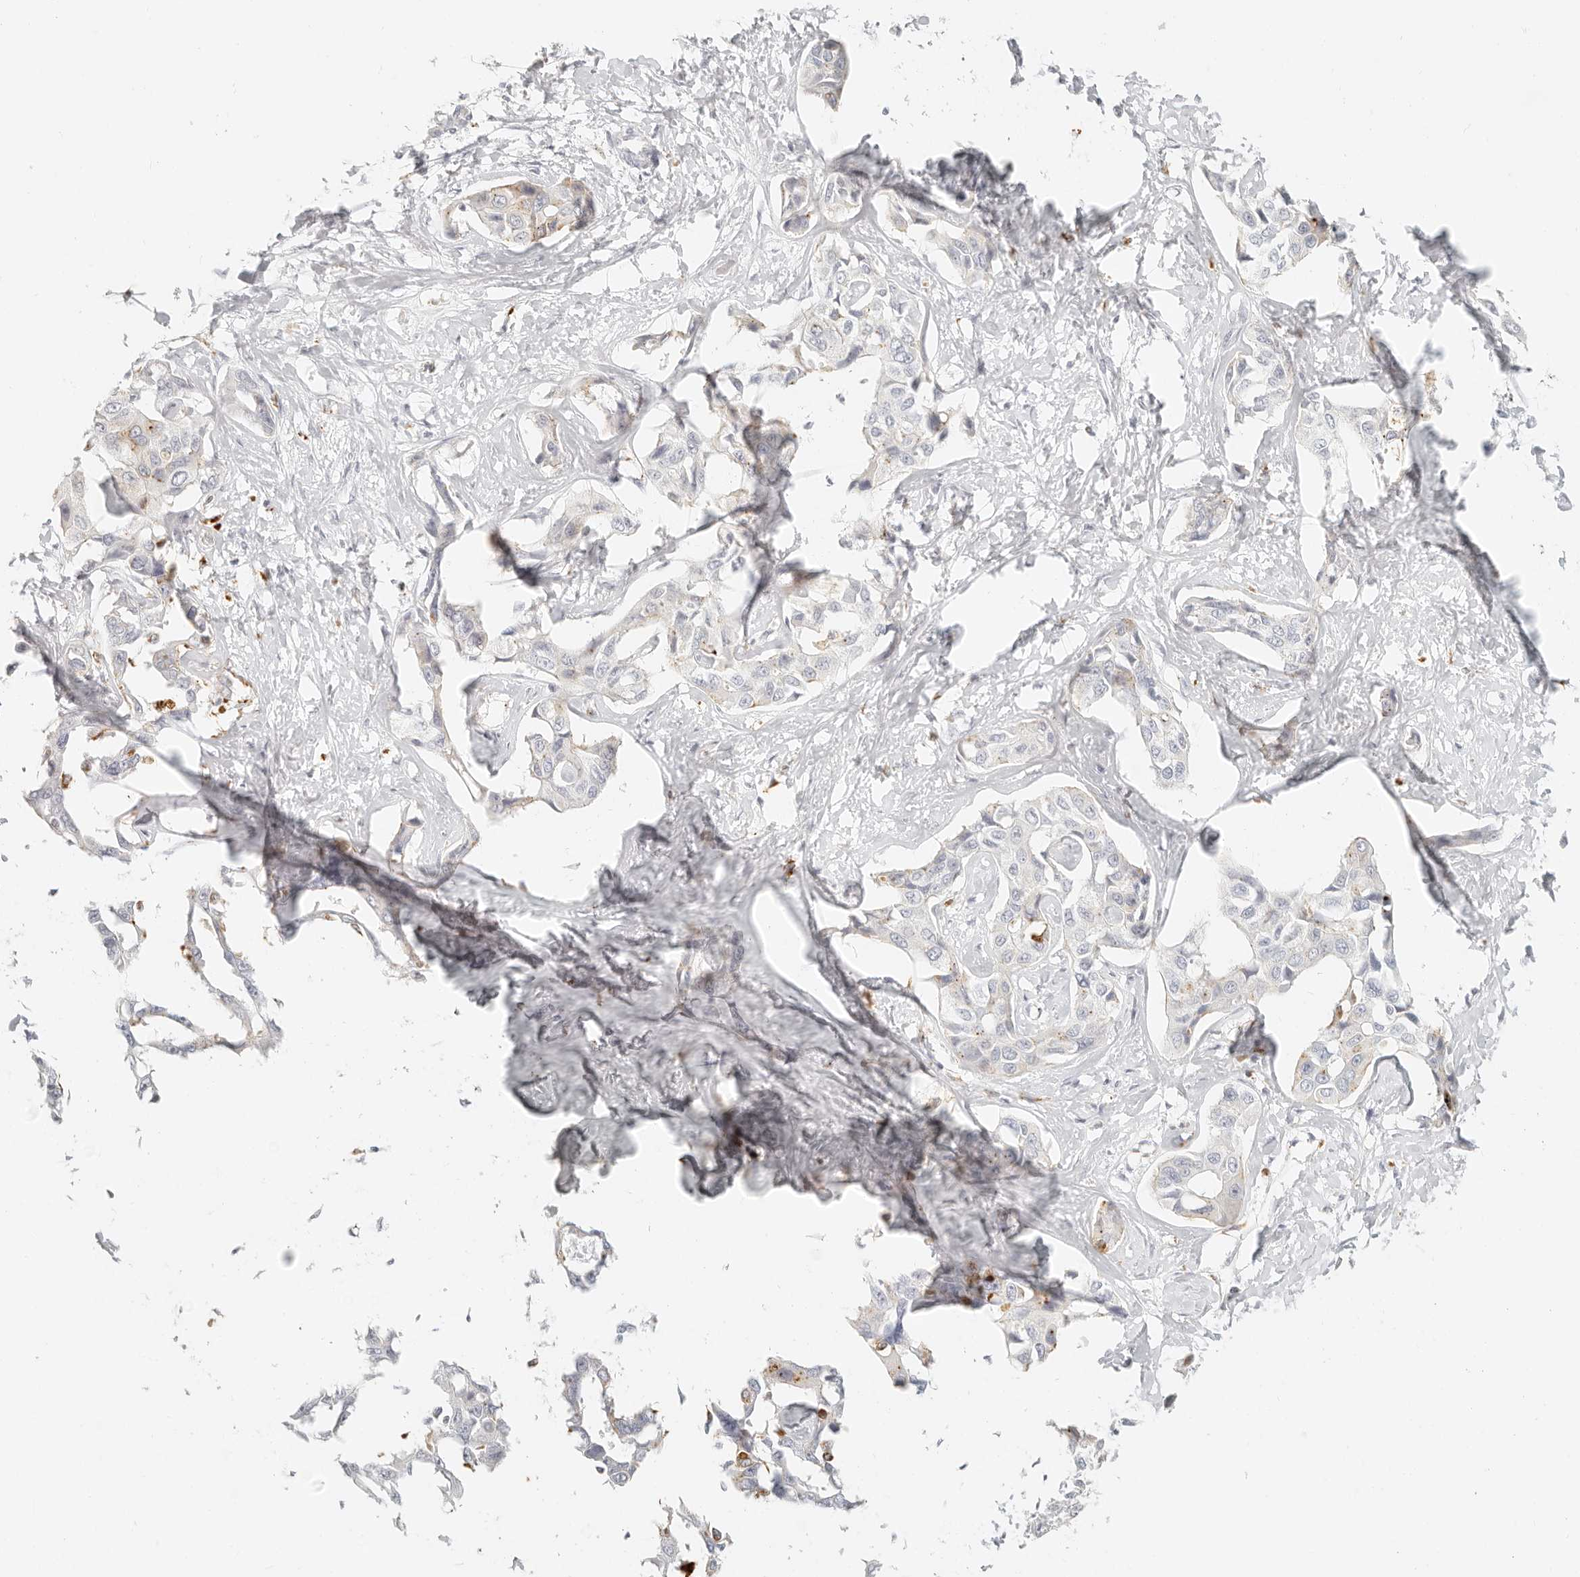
{"staining": {"intensity": "negative", "quantity": "none", "location": "none"}, "tissue": "liver cancer", "cell_type": "Tumor cells", "image_type": "cancer", "snomed": [{"axis": "morphology", "description": "Cholangiocarcinoma"}, {"axis": "topography", "description": "Liver"}], "caption": "The image reveals no staining of tumor cells in liver cholangiocarcinoma.", "gene": "RNASET2", "patient": {"sex": "male", "age": 59}}